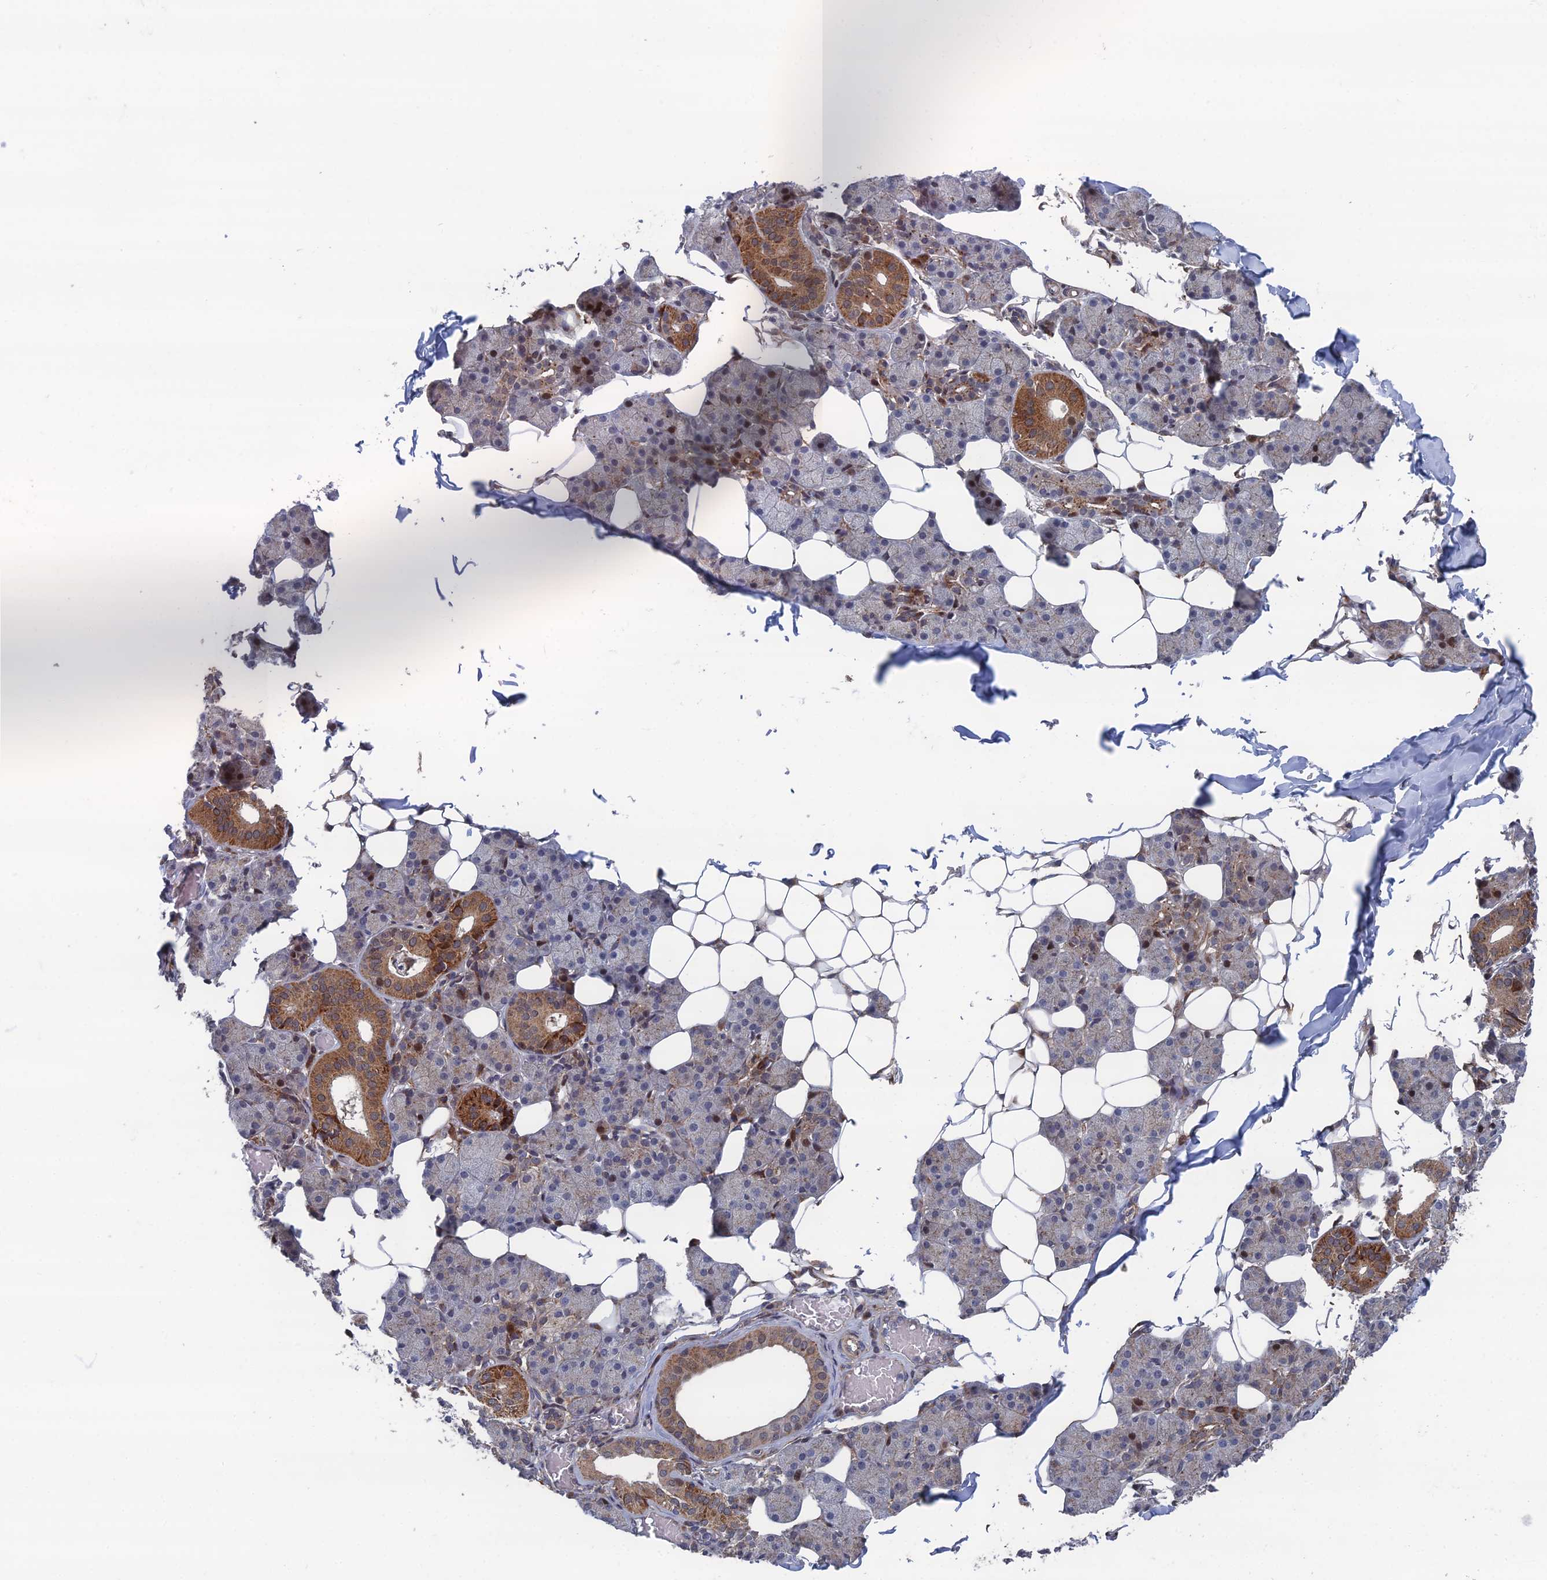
{"staining": {"intensity": "strong", "quantity": "<25%", "location": "cytoplasmic/membranous,nuclear"}, "tissue": "salivary gland", "cell_type": "Glandular cells", "image_type": "normal", "snomed": [{"axis": "morphology", "description": "Normal tissue, NOS"}, {"axis": "topography", "description": "Salivary gland"}], "caption": "This histopathology image displays immunohistochemistry (IHC) staining of normal salivary gland, with medium strong cytoplasmic/membranous,nuclear positivity in about <25% of glandular cells.", "gene": "GTF2IRD1", "patient": {"sex": "female", "age": 33}}